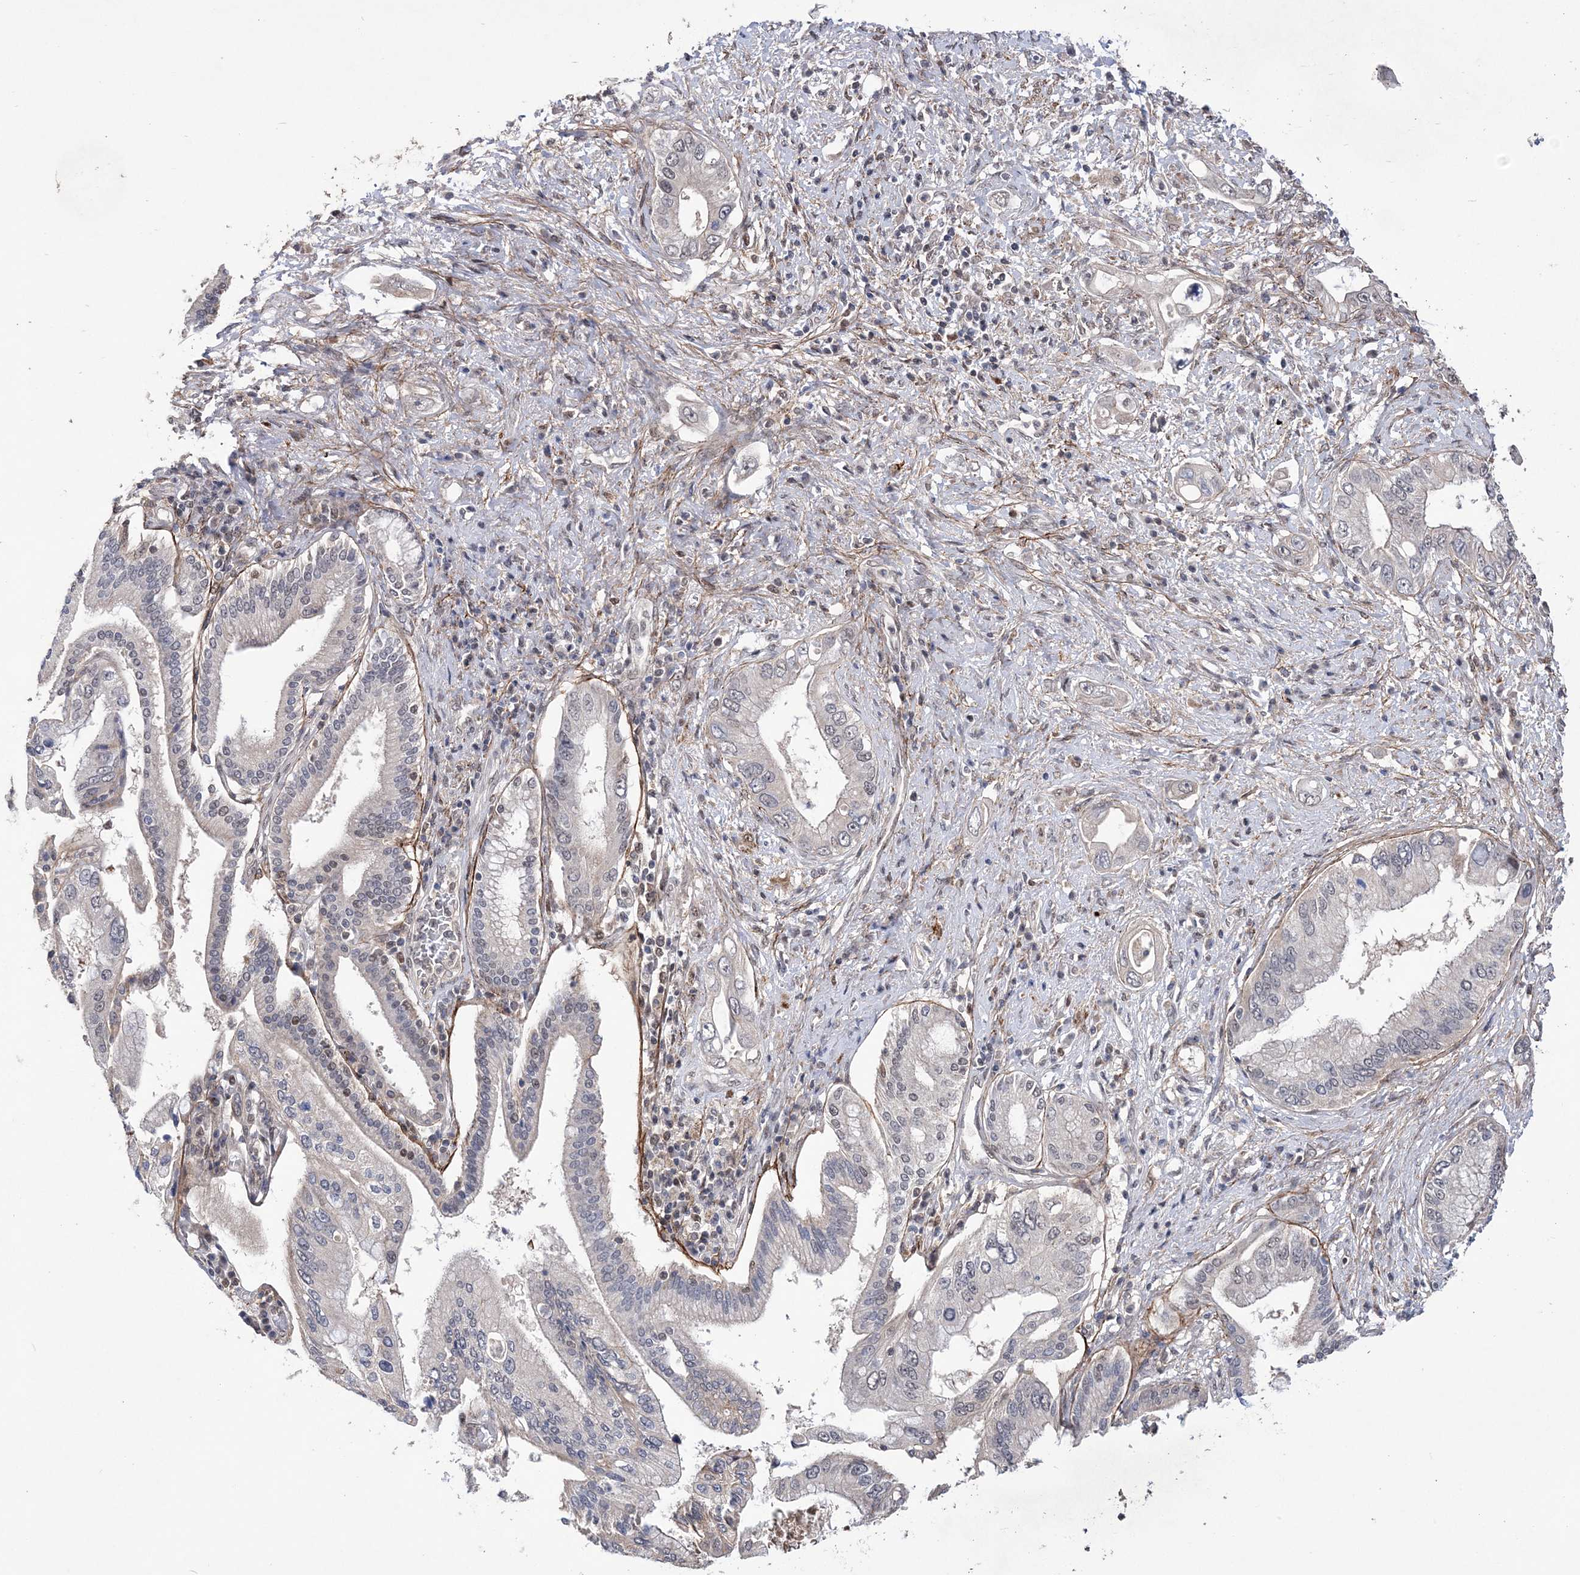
{"staining": {"intensity": "weak", "quantity": "25%-75%", "location": "nuclear"}, "tissue": "pancreatic cancer", "cell_type": "Tumor cells", "image_type": "cancer", "snomed": [{"axis": "morphology", "description": "Inflammation, NOS"}, {"axis": "morphology", "description": "Adenocarcinoma, NOS"}, {"axis": "topography", "description": "Pancreas"}], "caption": "Immunohistochemical staining of human pancreatic cancer (adenocarcinoma) shows low levels of weak nuclear protein staining in approximately 25%-75% of tumor cells.", "gene": "BOD1L1", "patient": {"sex": "female", "age": 56}}